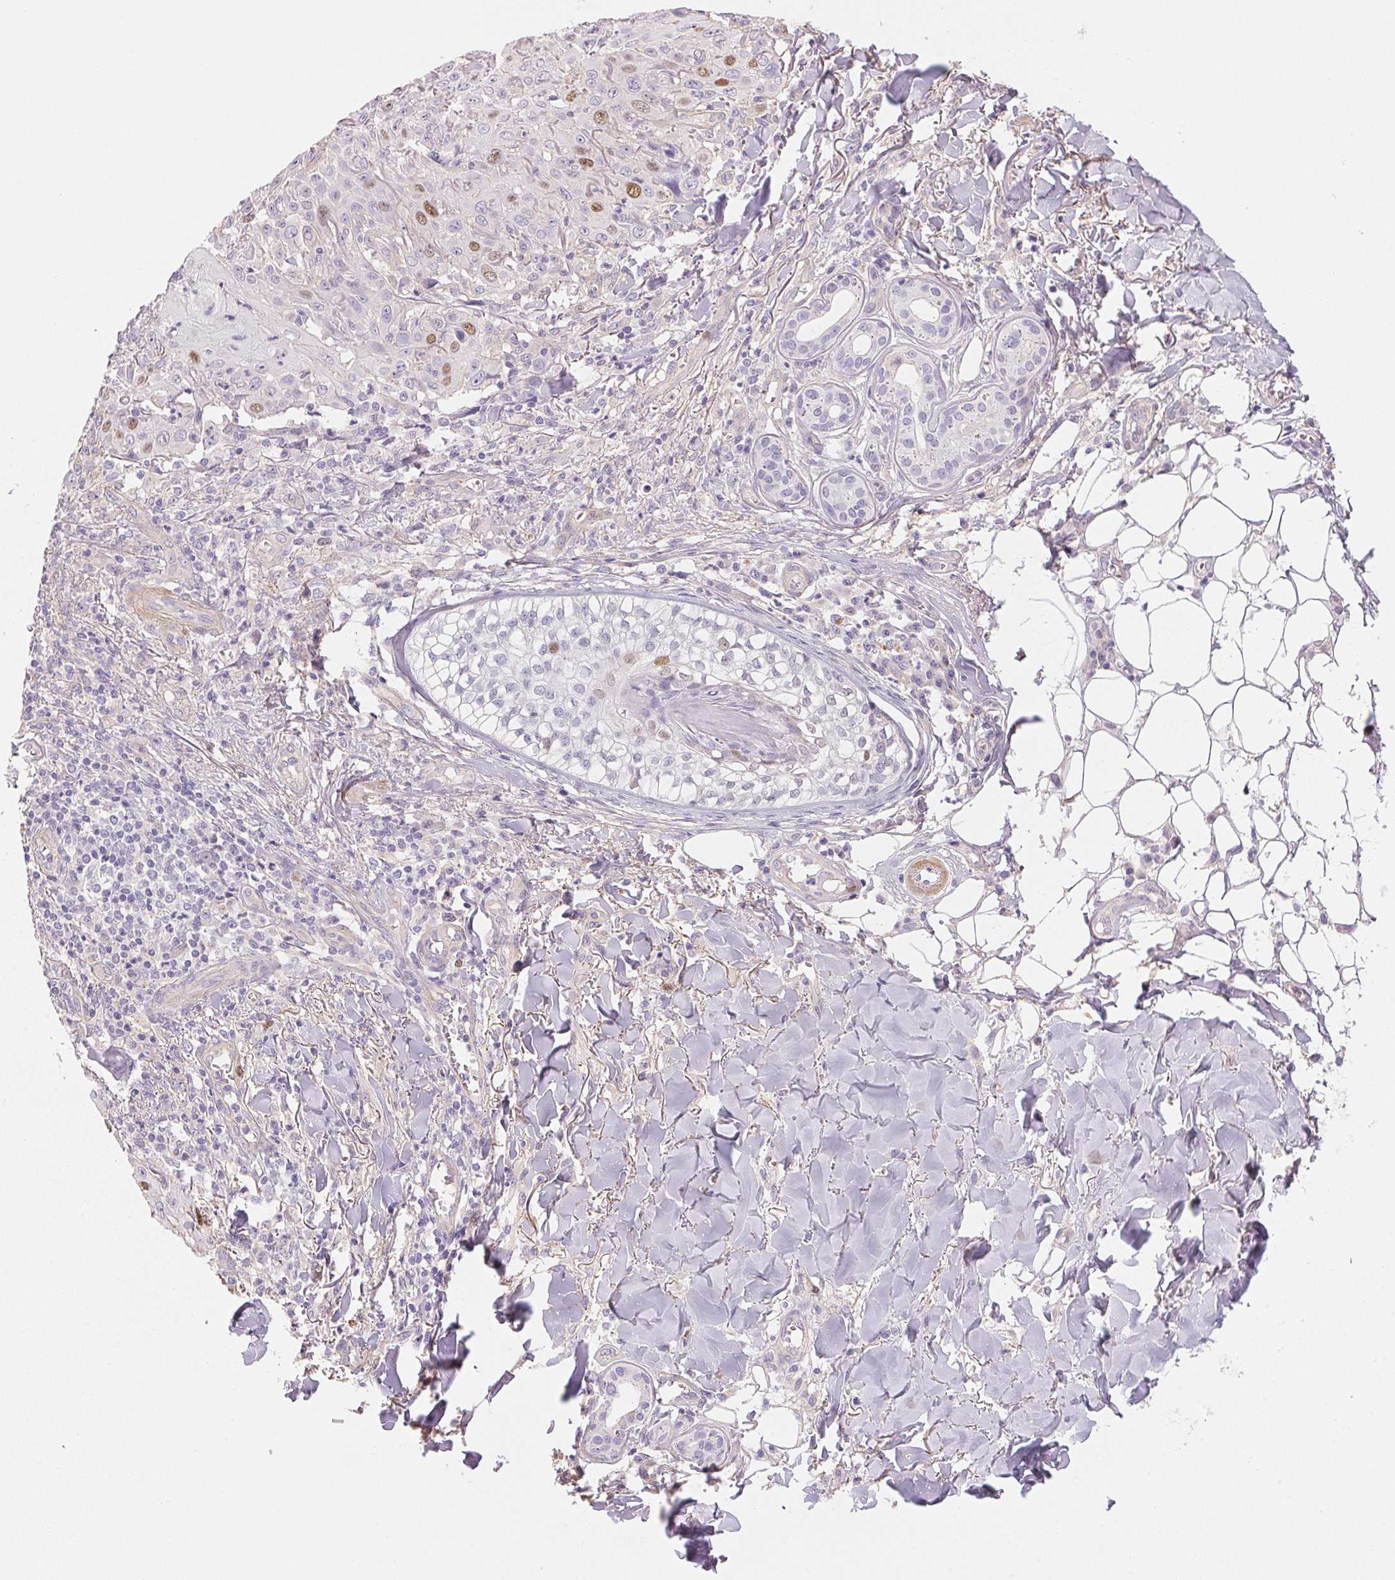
{"staining": {"intensity": "moderate", "quantity": "<25%", "location": "nuclear"}, "tissue": "skin cancer", "cell_type": "Tumor cells", "image_type": "cancer", "snomed": [{"axis": "morphology", "description": "Squamous cell carcinoma, NOS"}, {"axis": "topography", "description": "Skin"}], "caption": "There is low levels of moderate nuclear staining in tumor cells of skin cancer, as demonstrated by immunohistochemical staining (brown color).", "gene": "SMTN", "patient": {"sex": "male", "age": 75}}